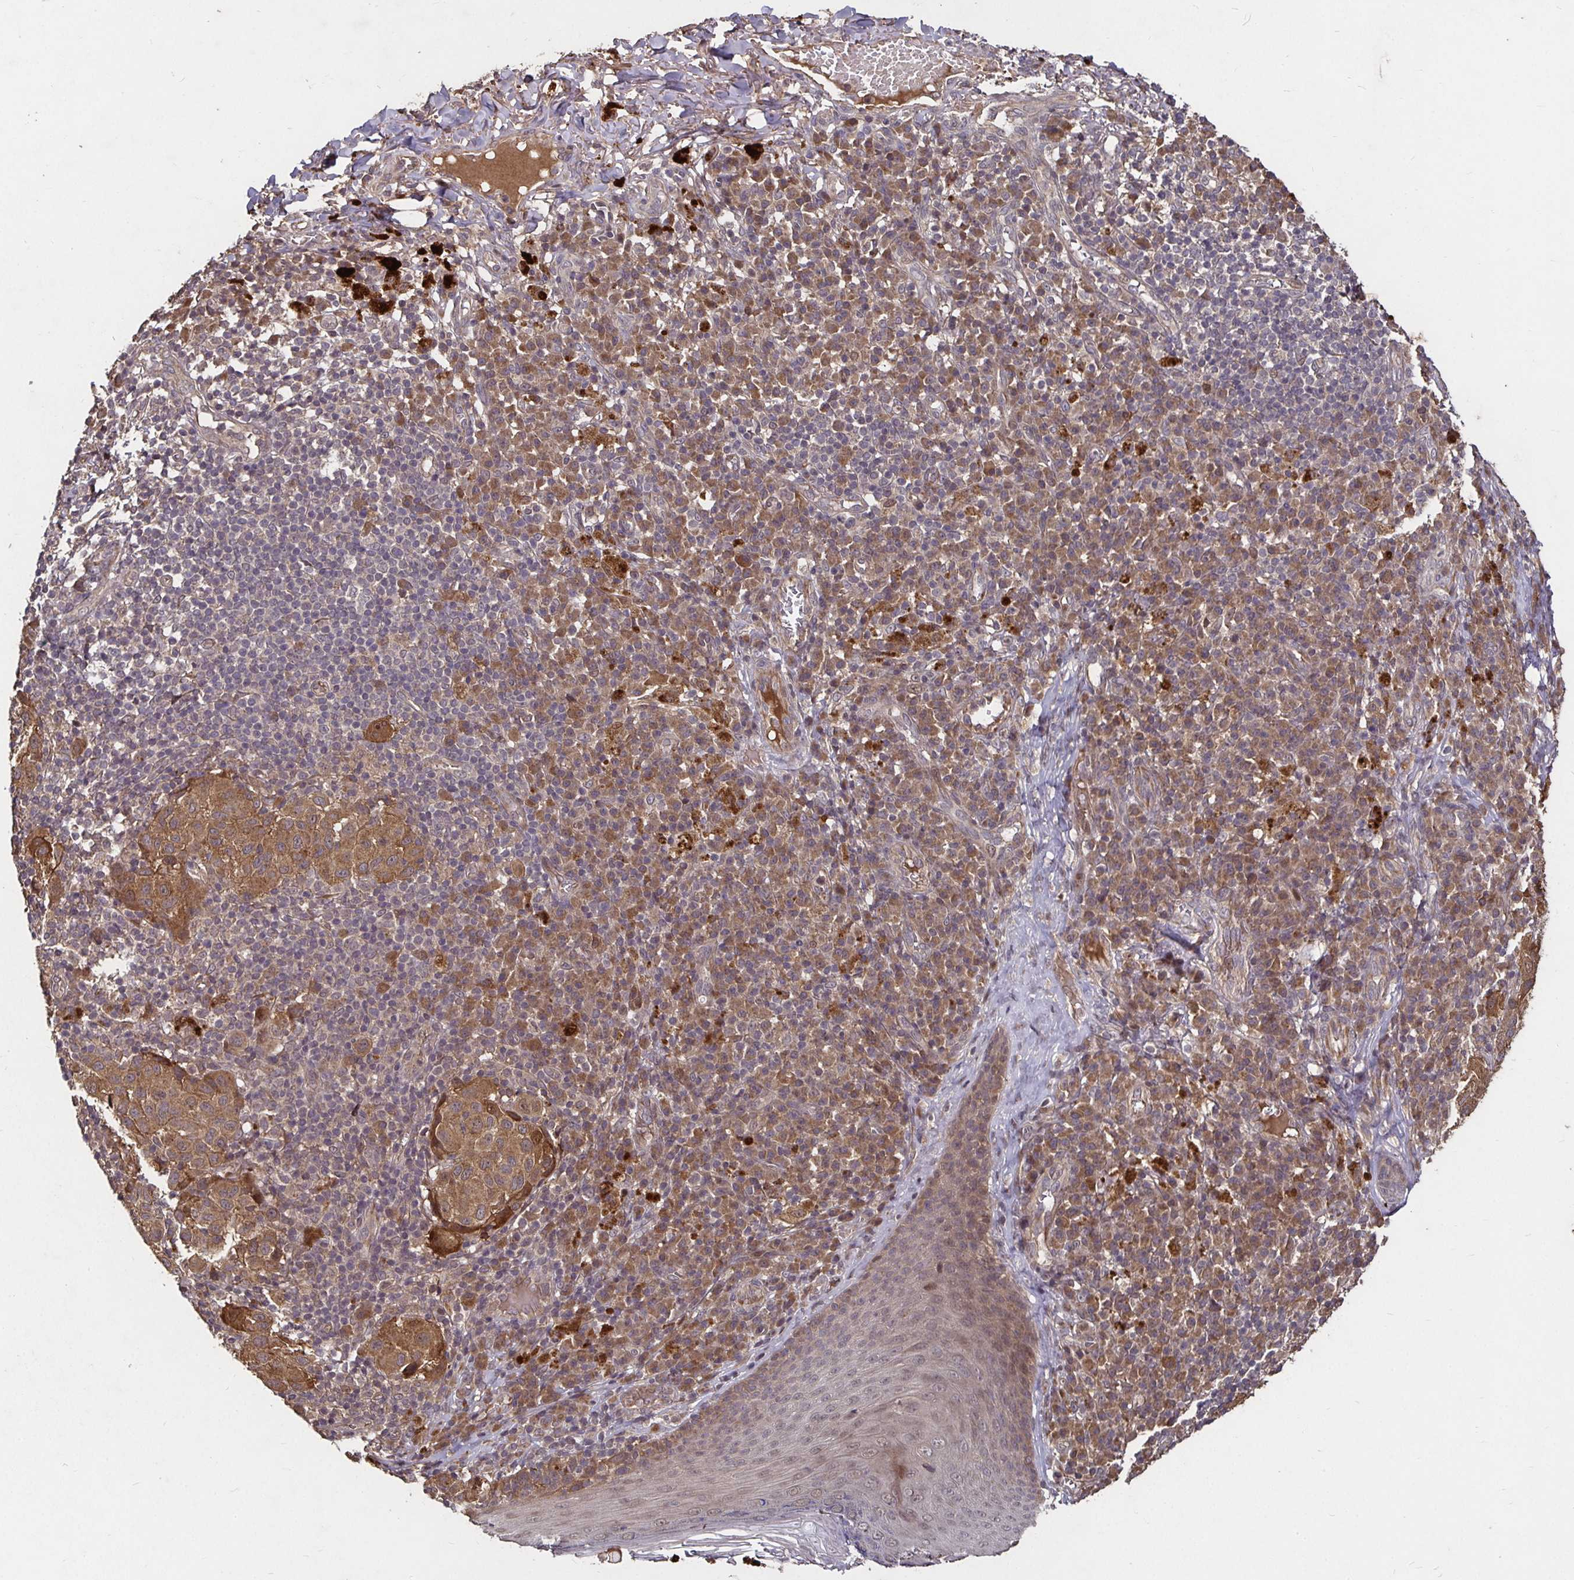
{"staining": {"intensity": "moderate", "quantity": ">75%", "location": "cytoplasmic/membranous"}, "tissue": "melanoma", "cell_type": "Tumor cells", "image_type": "cancer", "snomed": [{"axis": "morphology", "description": "Malignant melanoma, NOS"}, {"axis": "topography", "description": "Skin"}], "caption": "Immunohistochemical staining of malignant melanoma demonstrates moderate cytoplasmic/membranous protein staining in about >75% of tumor cells.", "gene": "SMYD3", "patient": {"sex": "male", "age": 38}}